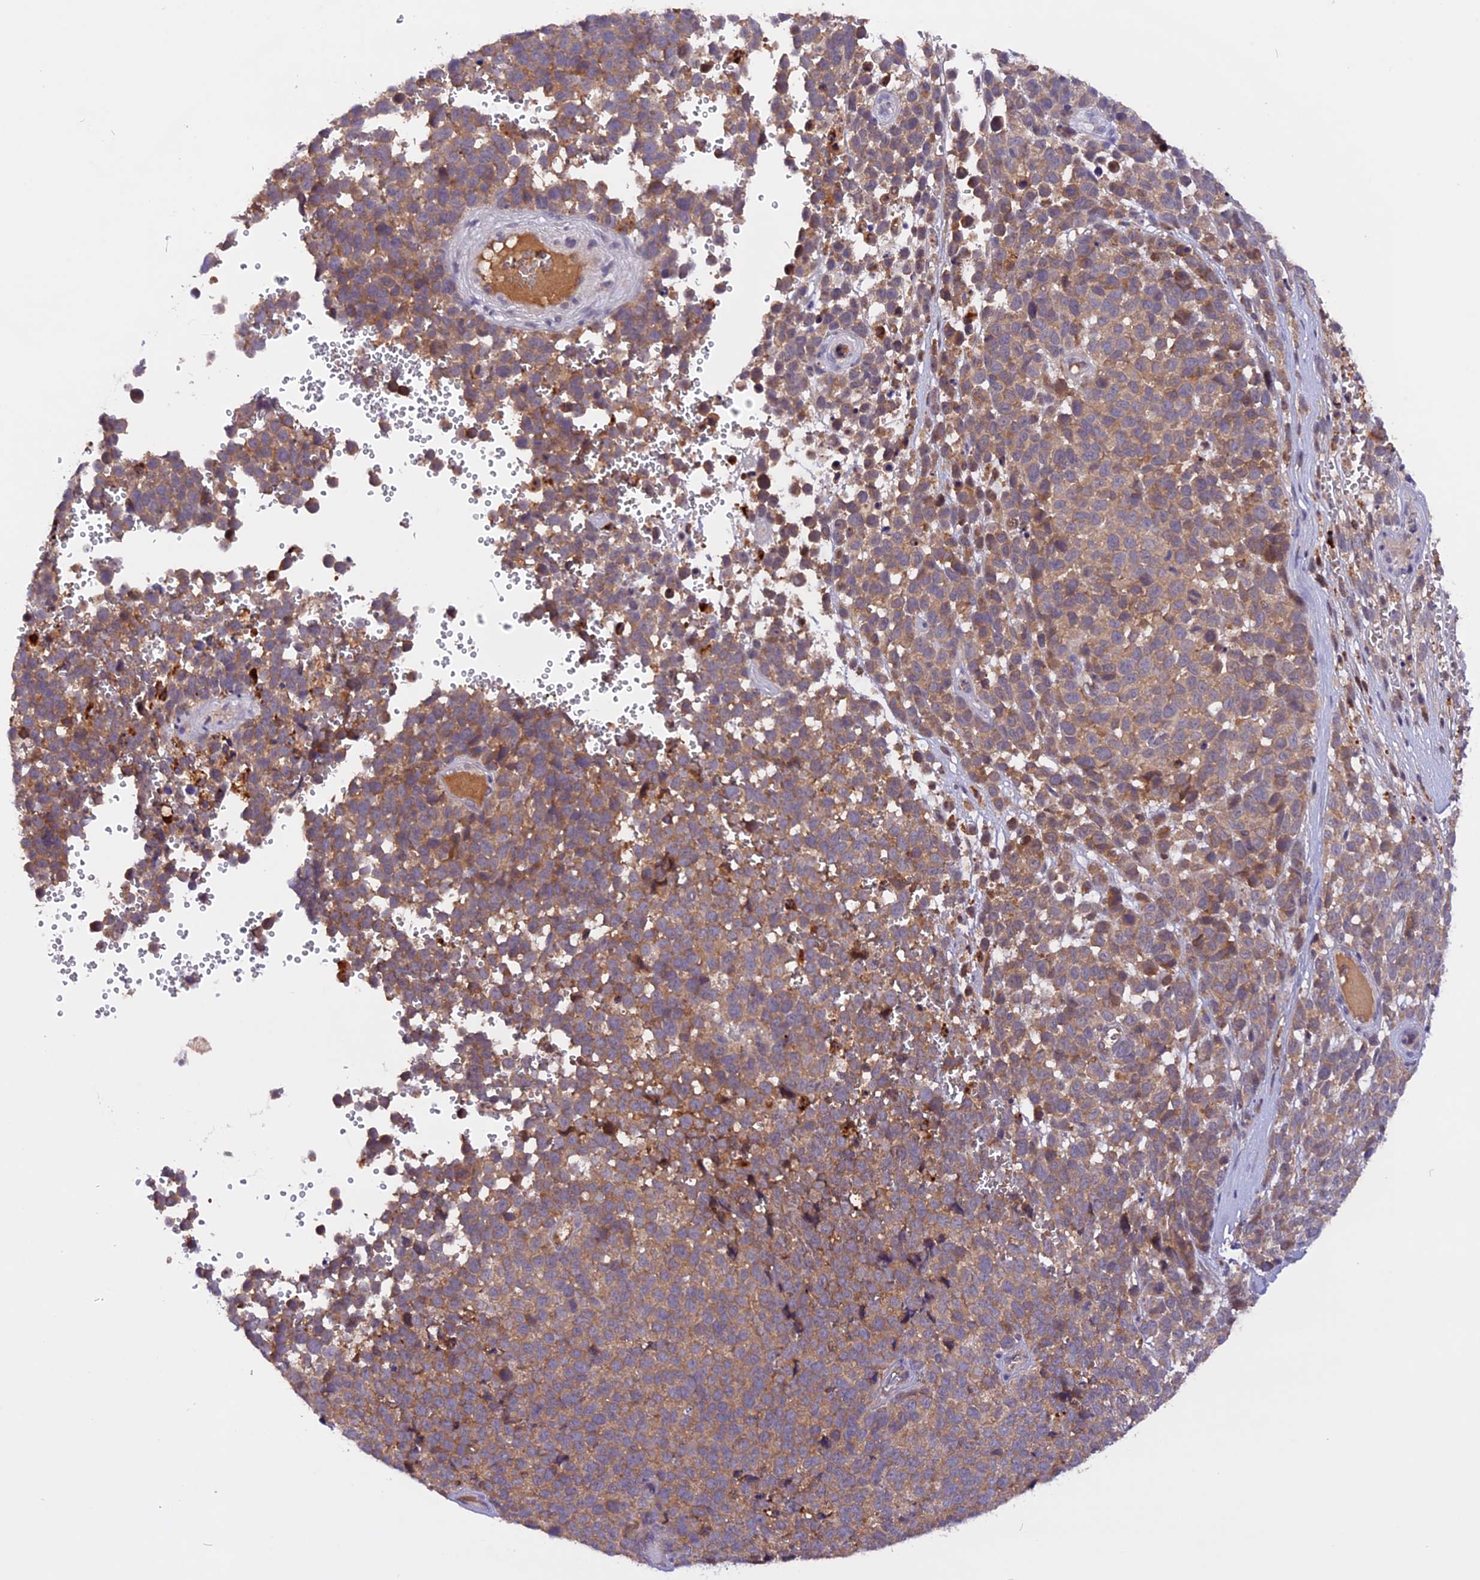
{"staining": {"intensity": "moderate", "quantity": ">75%", "location": "cytoplasmic/membranous"}, "tissue": "melanoma", "cell_type": "Tumor cells", "image_type": "cancer", "snomed": [{"axis": "morphology", "description": "Malignant melanoma, NOS"}, {"axis": "topography", "description": "Nose, NOS"}], "caption": "IHC photomicrograph of melanoma stained for a protein (brown), which shows medium levels of moderate cytoplasmic/membranous staining in approximately >75% of tumor cells.", "gene": "MARK4", "patient": {"sex": "female", "age": 48}}